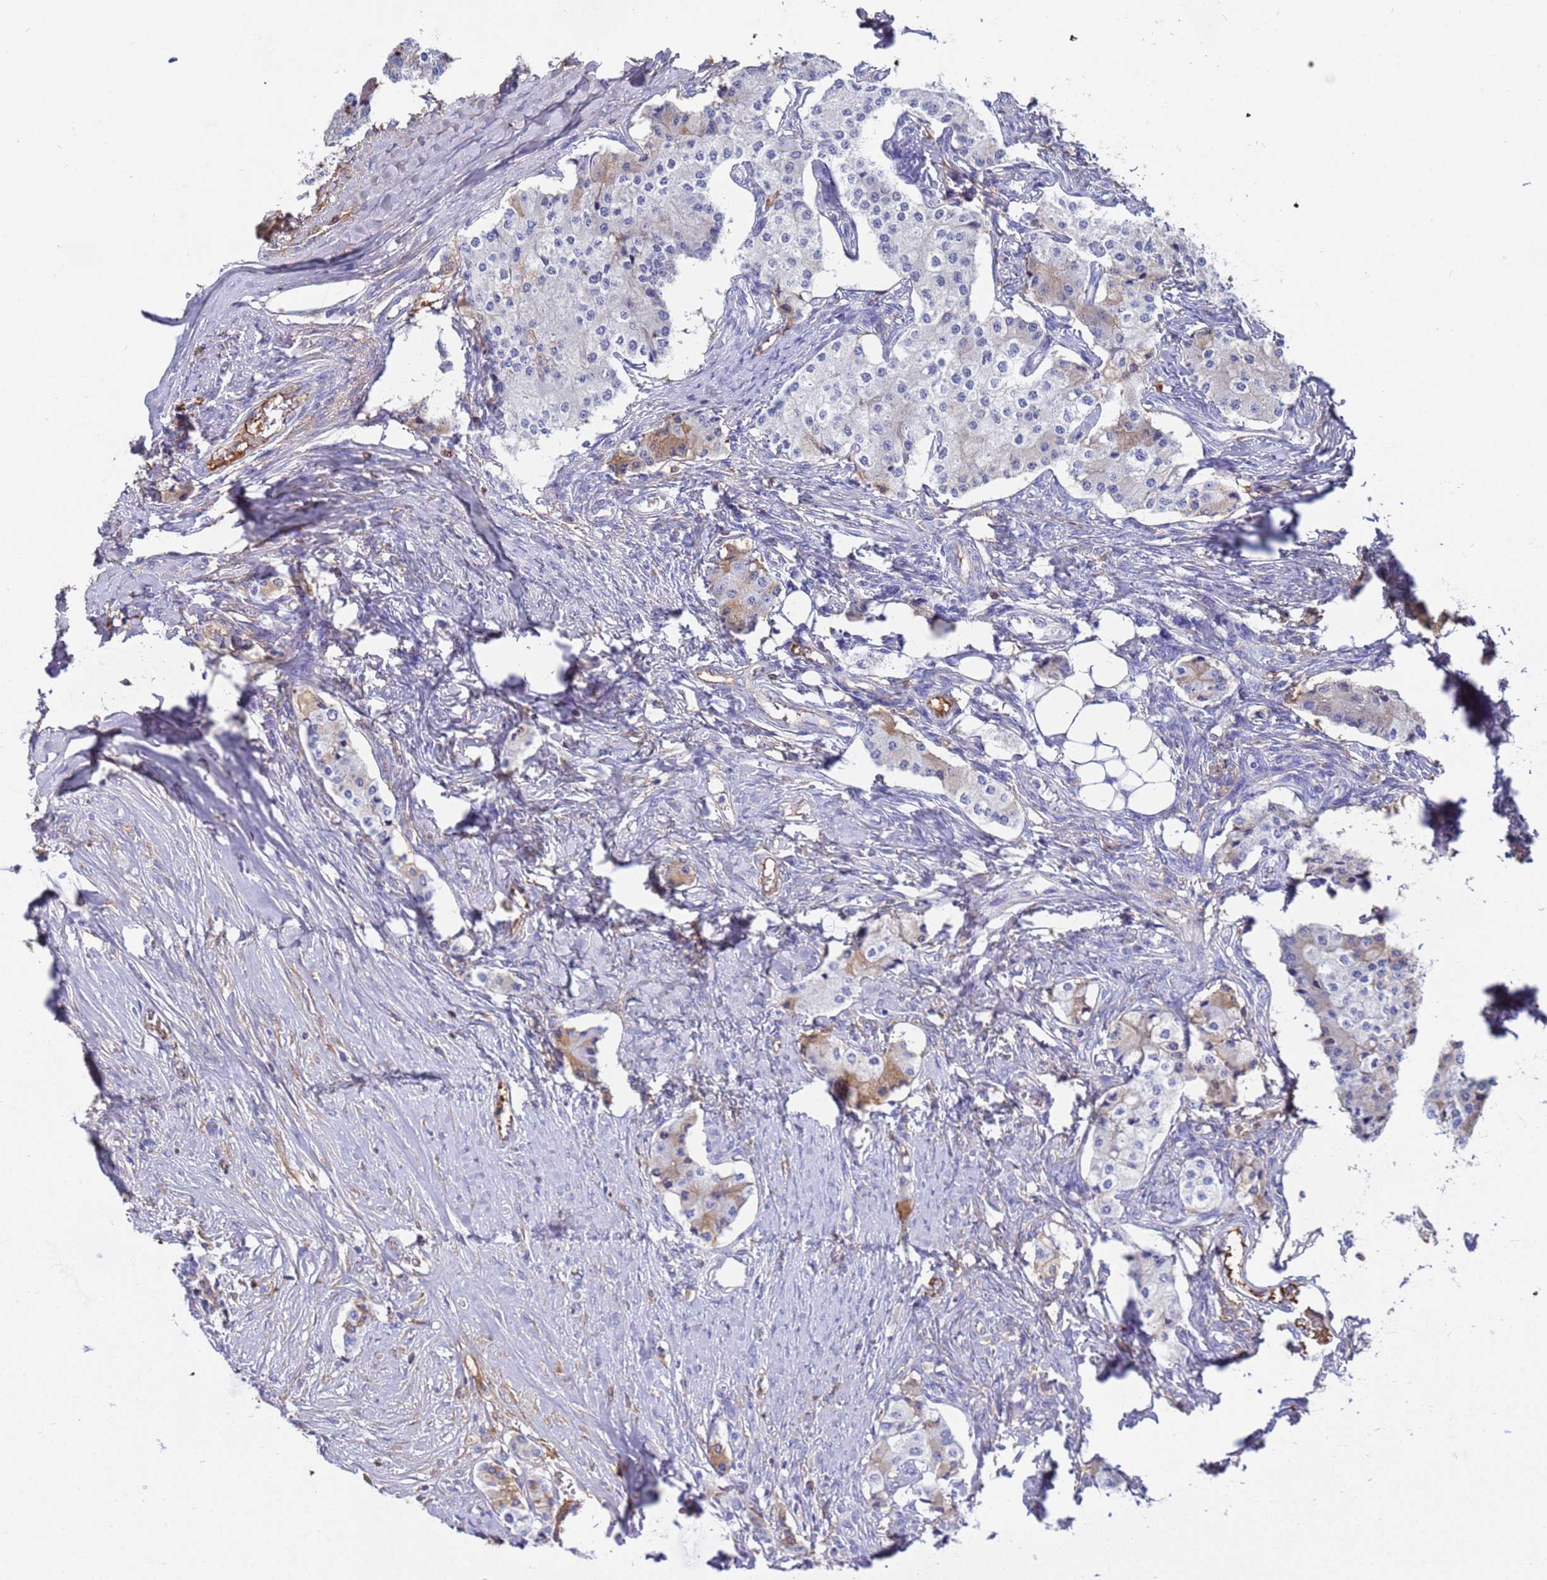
{"staining": {"intensity": "weak", "quantity": "25%-75%", "location": "cytoplasmic/membranous"}, "tissue": "carcinoid", "cell_type": "Tumor cells", "image_type": "cancer", "snomed": [{"axis": "morphology", "description": "Carcinoid, malignant, NOS"}, {"axis": "topography", "description": "Colon"}], "caption": "This is a micrograph of IHC staining of carcinoid, which shows weak positivity in the cytoplasmic/membranous of tumor cells.", "gene": "H1-7", "patient": {"sex": "female", "age": 52}}